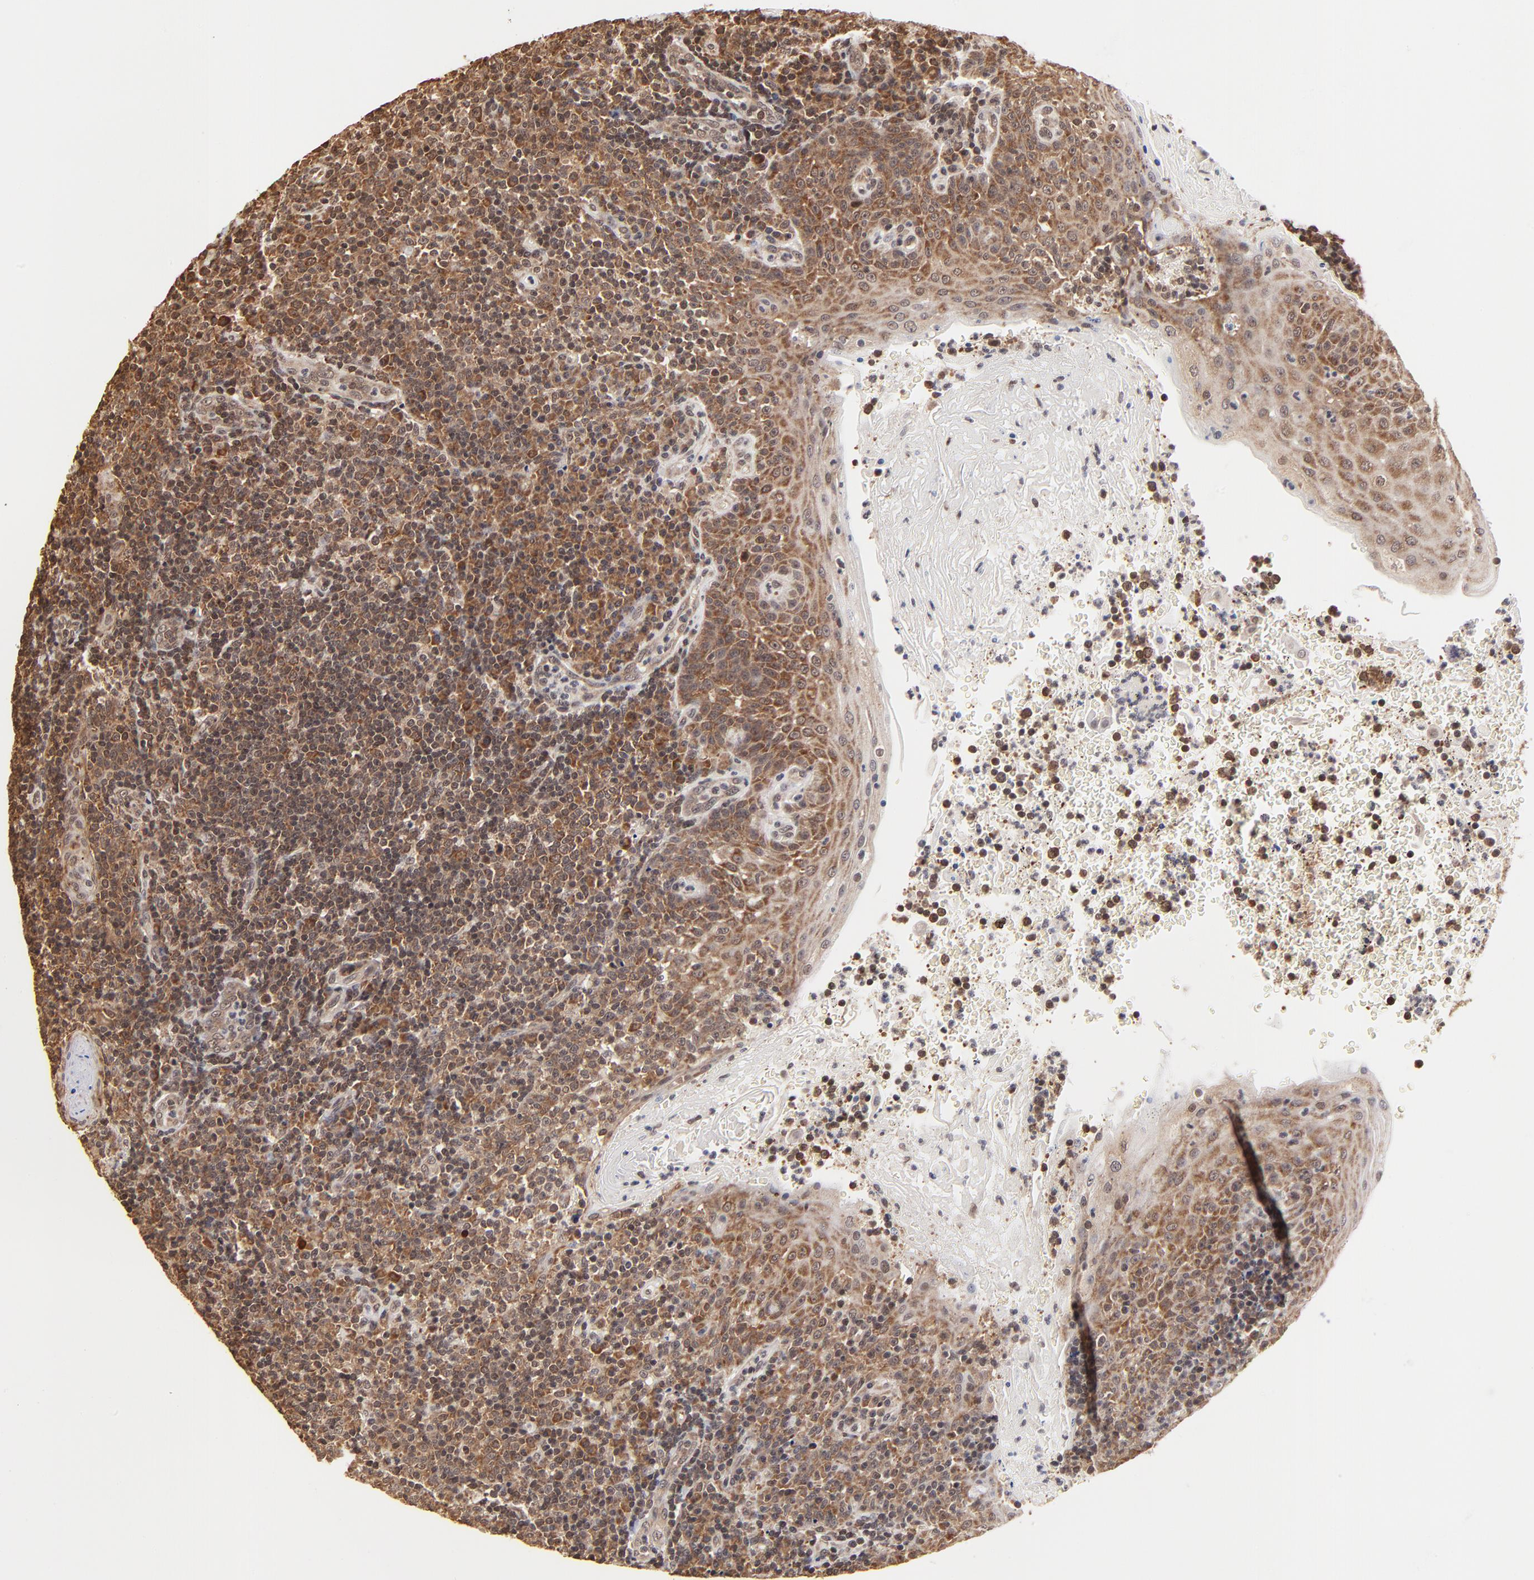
{"staining": {"intensity": "moderate", "quantity": "25%-75%", "location": "cytoplasmic/membranous"}, "tissue": "tonsil", "cell_type": "Germinal center cells", "image_type": "normal", "snomed": [{"axis": "morphology", "description": "Normal tissue, NOS"}, {"axis": "topography", "description": "Tonsil"}], "caption": "Protein staining of normal tonsil reveals moderate cytoplasmic/membranous staining in approximately 25%-75% of germinal center cells. (brown staining indicates protein expression, while blue staining denotes nuclei).", "gene": "BRPF1", "patient": {"sex": "female", "age": 40}}